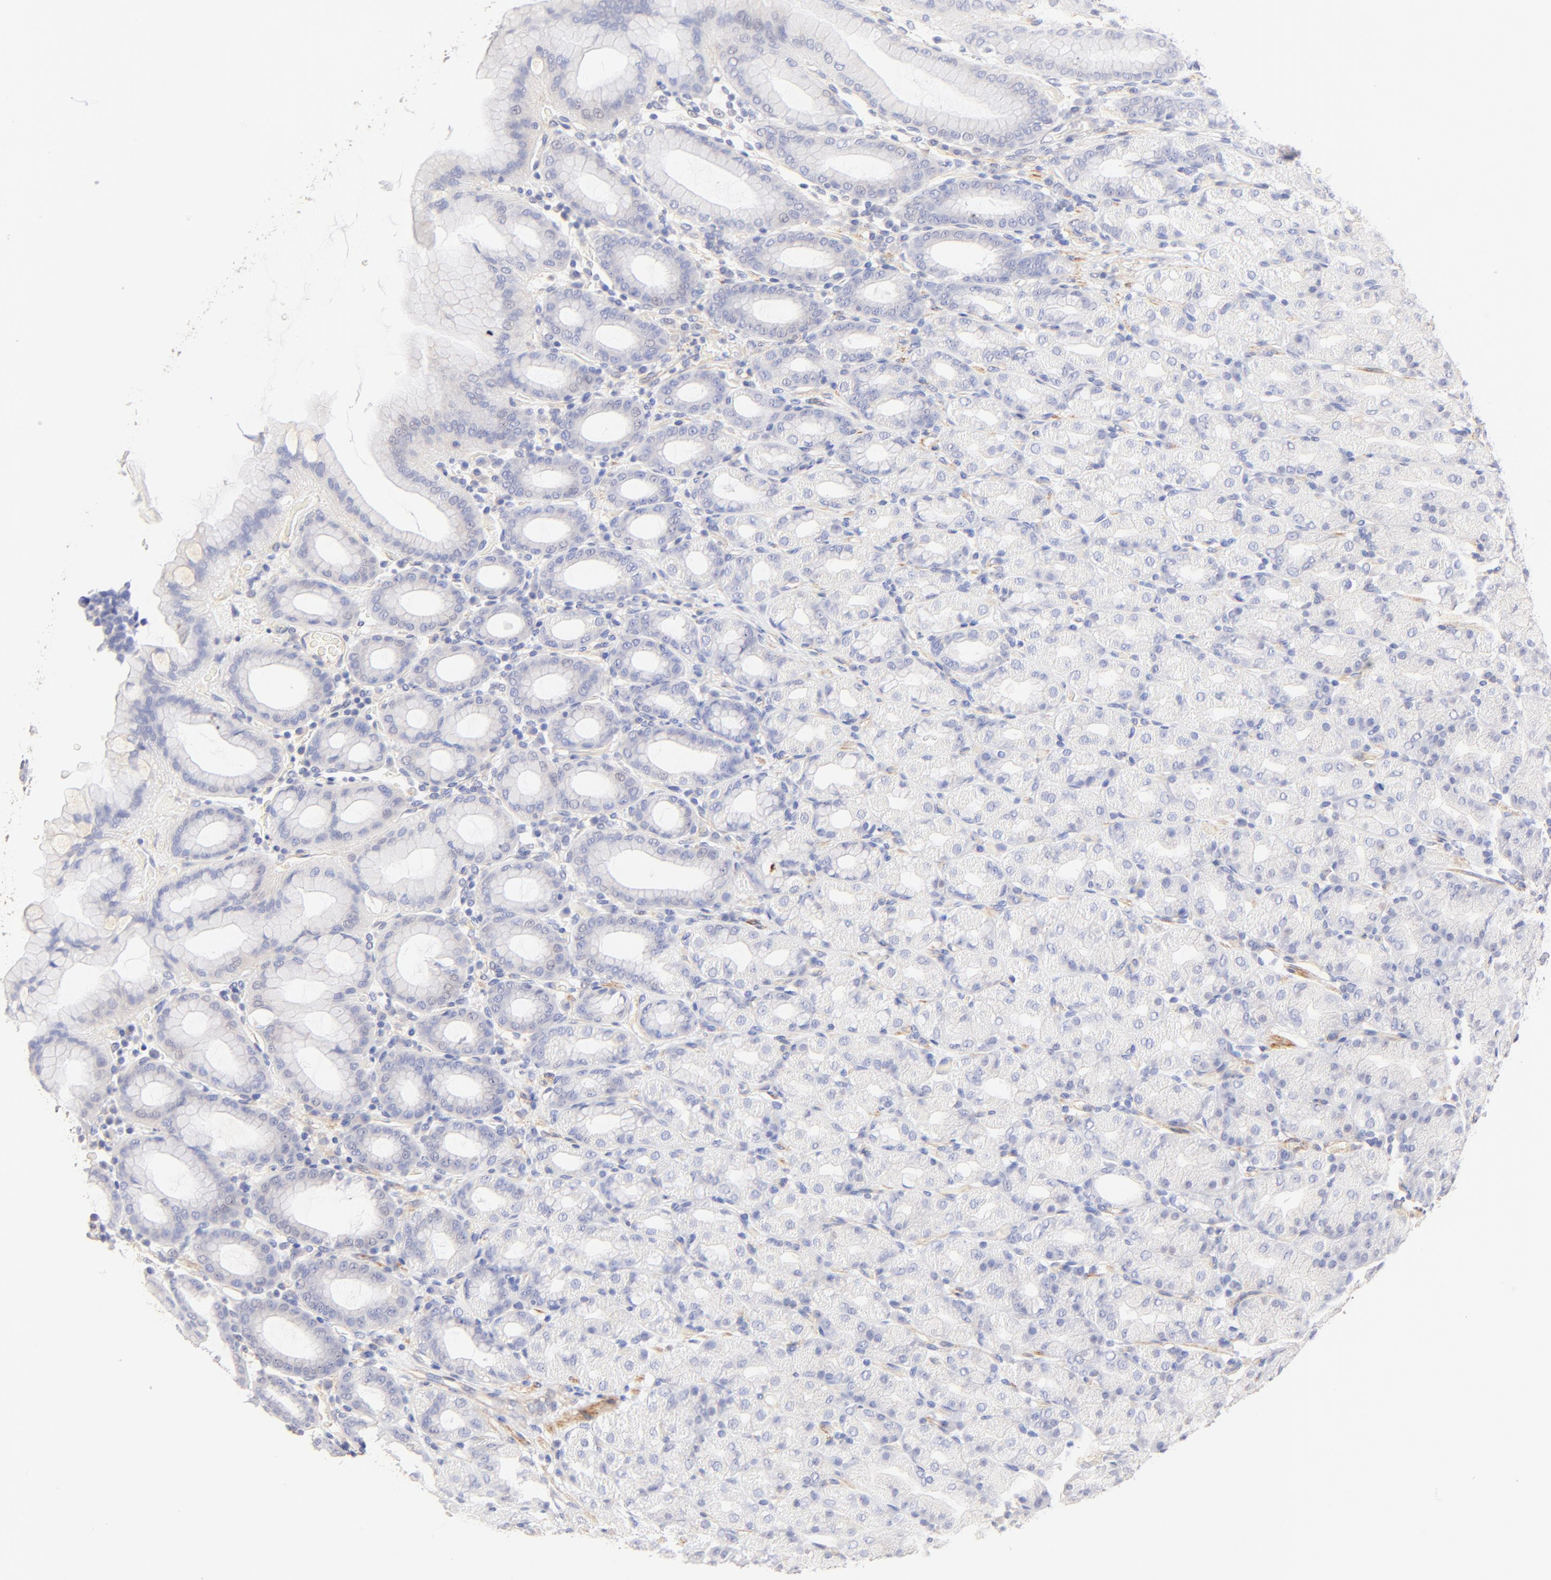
{"staining": {"intensity": "negative", "quantity": "none", "location": "none"}, "tissue": "stomach", "cell_type": "Glandular cells", "image_type": "normal", "snomed": [{"axis": "morphology", "description": "Normal tissue, NOS"}, {"axis": "topography", "description": "Stomach, upper"}], "caption": "Immunohistochemistry (IHC) photomicrograph of unremarkable stomach: stomach stained with DAB (3,3'-diaminobenzidine) reveals no significant protein expression in glandular cells. (DAB (3,3'-diaminobenzidine) immunohistochemistry with hematoxylin counter stain).", "gene": "ACTRT1", "patient": {"sex": "male", "age": 68}}